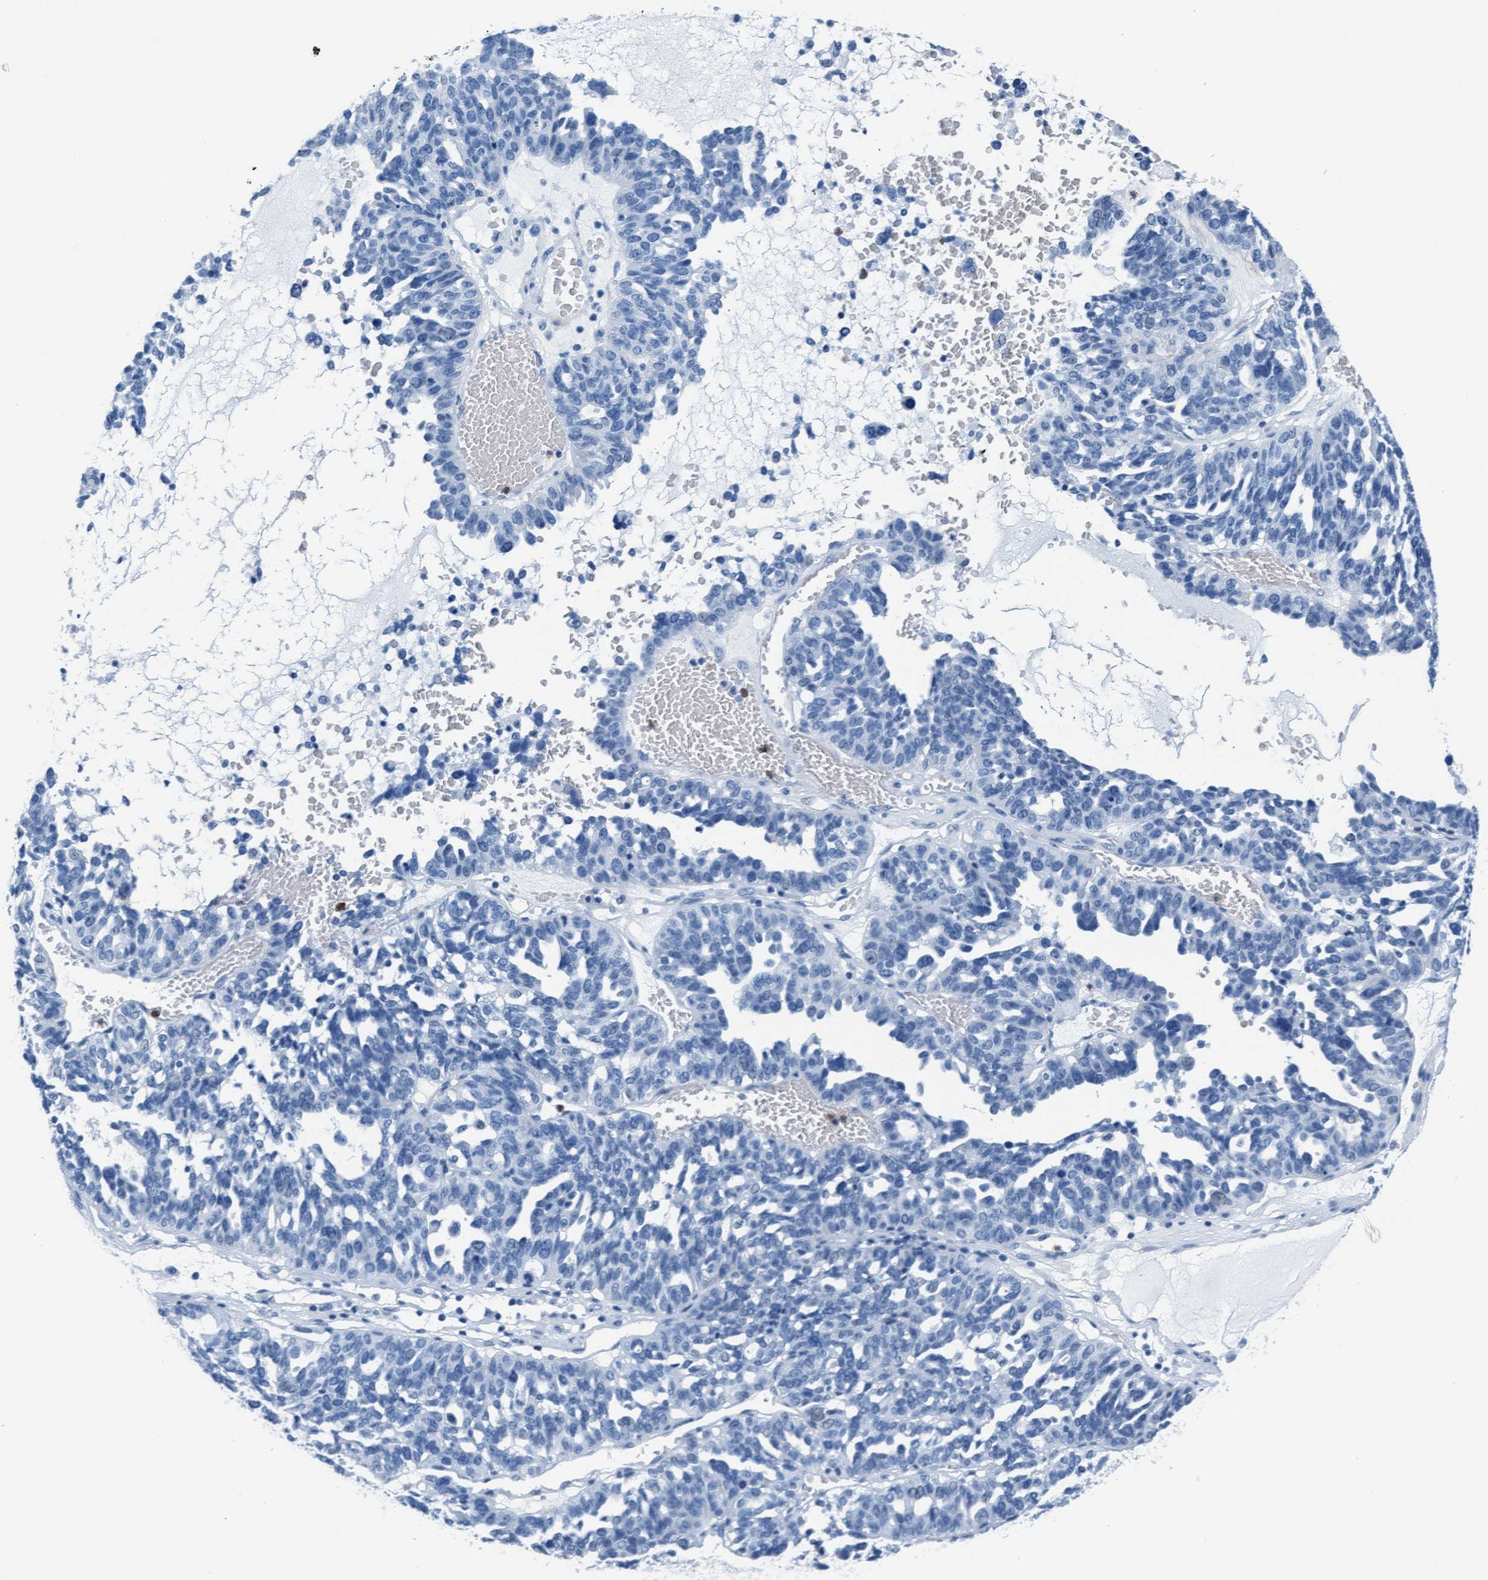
{"staining": {"intensity": "negative", "quantity": "none", "location": "none"}, "tissue": "ovarian cancer", "cell_type": "Tumor cells", "image_type": "cancer", "snomed": [{"axis": "morphology", "description": "Cystadenocarcinoma, serous, NOS"}, {"axis": "topography", "description": "Ovary"}], "caption": "High power microscopy image of an immunohistochemistry image of serous cystadenocarcinoma (ovarian), revealing no significant positivity in tumor cells.", "gene": "MMP8", "patient": {"sex": "female", "age": 59}}